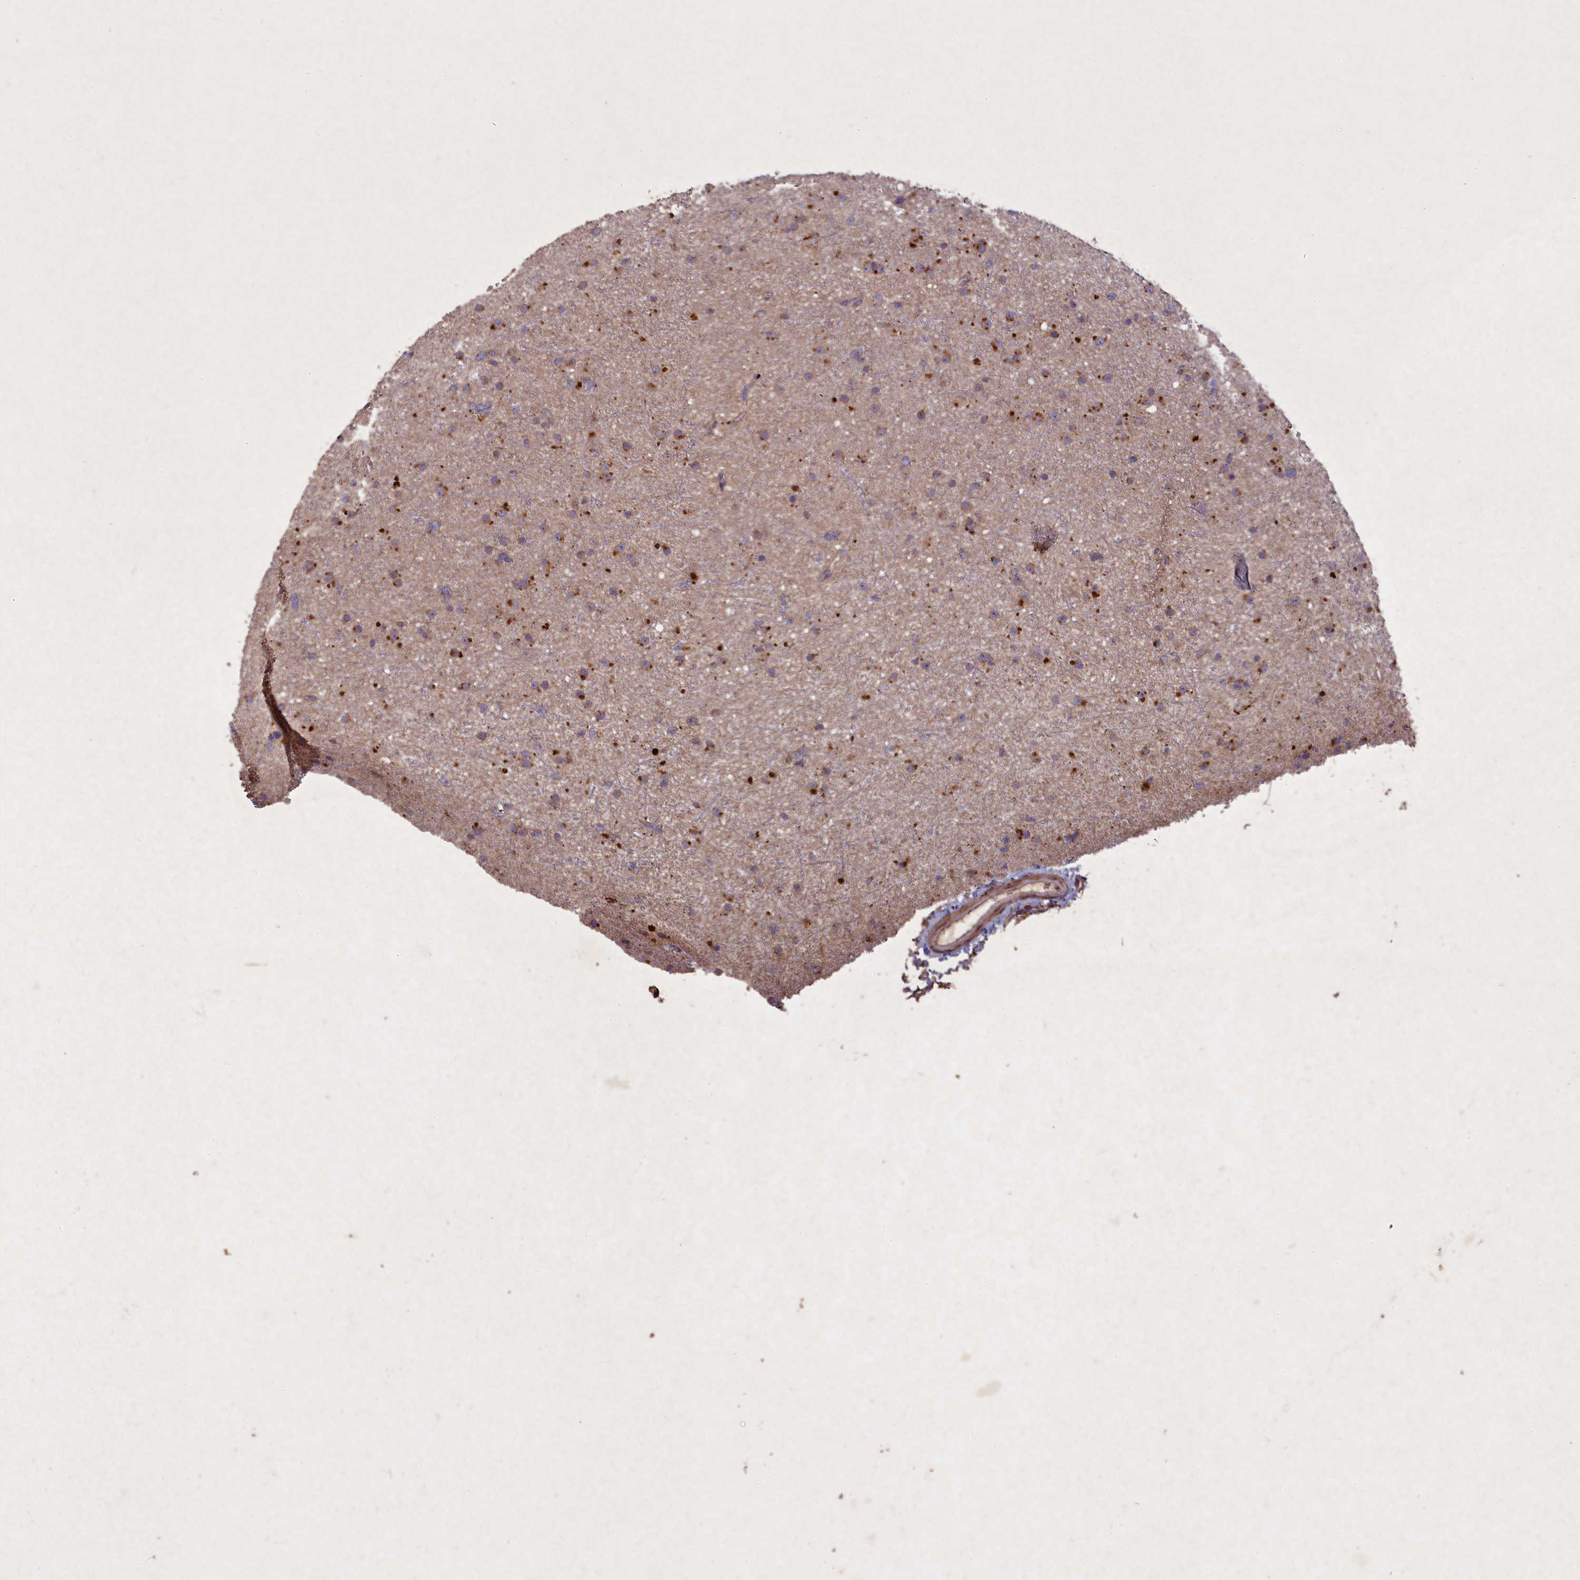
{"staining": {"intensity": "moderate", "quantity": ">75%", "location": "cytoplasmic/membranous"}, "tissue": "glioma", "cell_type": "Tumor cells", "image_type": "cancer", "snomed": [{"axis": "morphology", "description": "Glioma, malignant, Low grade"}, {"axis": "topography", "description": "Cerebral cortex"}], "caption": "Immunohistochemistry (IHC) staining of malignant glioma (low-grade), which displays medium levels of moderate cytoplasmic/membranous positivity in approximately >75% of tumor cells indicating moderate cytoplasmic/membranous protein staining. The staining was performed using DAB (3,3'-diaminobenzidine) (brown) for protein detection and nuclei were counterstained in hematoxylin (blue).", "gene": "CIAO2B", "patient": {"sex": "female", "age": 39}}